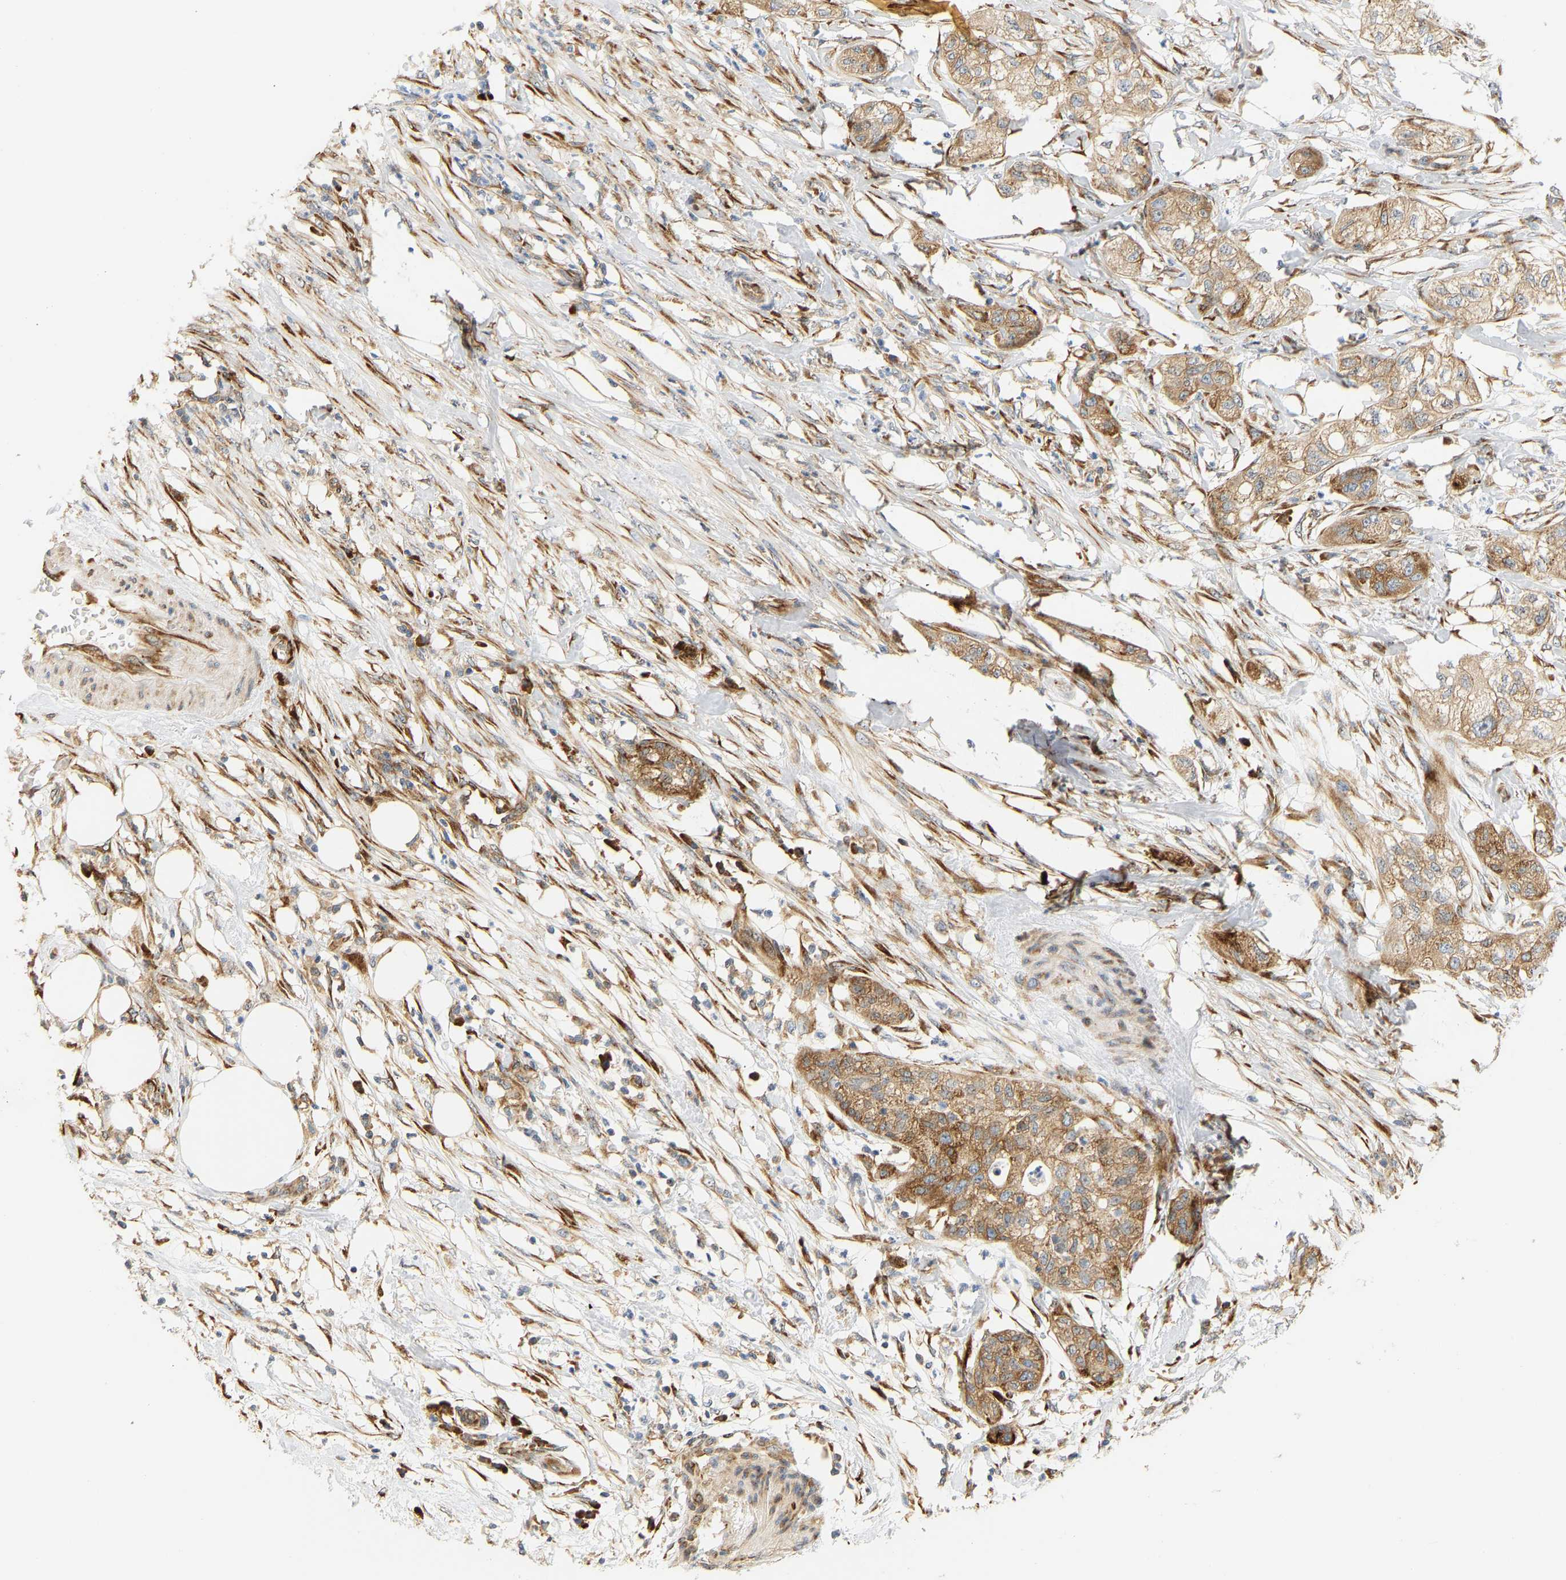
{"staining": {"intensity": "moderate", "quantity": ">75%", "location": "cytoplasmic/membranous"}, "tissue": "pancreatic cancer", "cell_type": "Tumor cells", "image_type": "cancer", "snomed": [{"axis": "morphology", "description": "Adenocarcinoma, NOS"}, {"axis": "topography", "description": "Pancreas"}], "caption": "A brown stain highlights moderate cytoplasmic/membranous positivity of a protein in human pancreatic adenocarcinoma tumor cells.", "gene": "RPS14", "patient": {"sex": "female", "age": 78}}